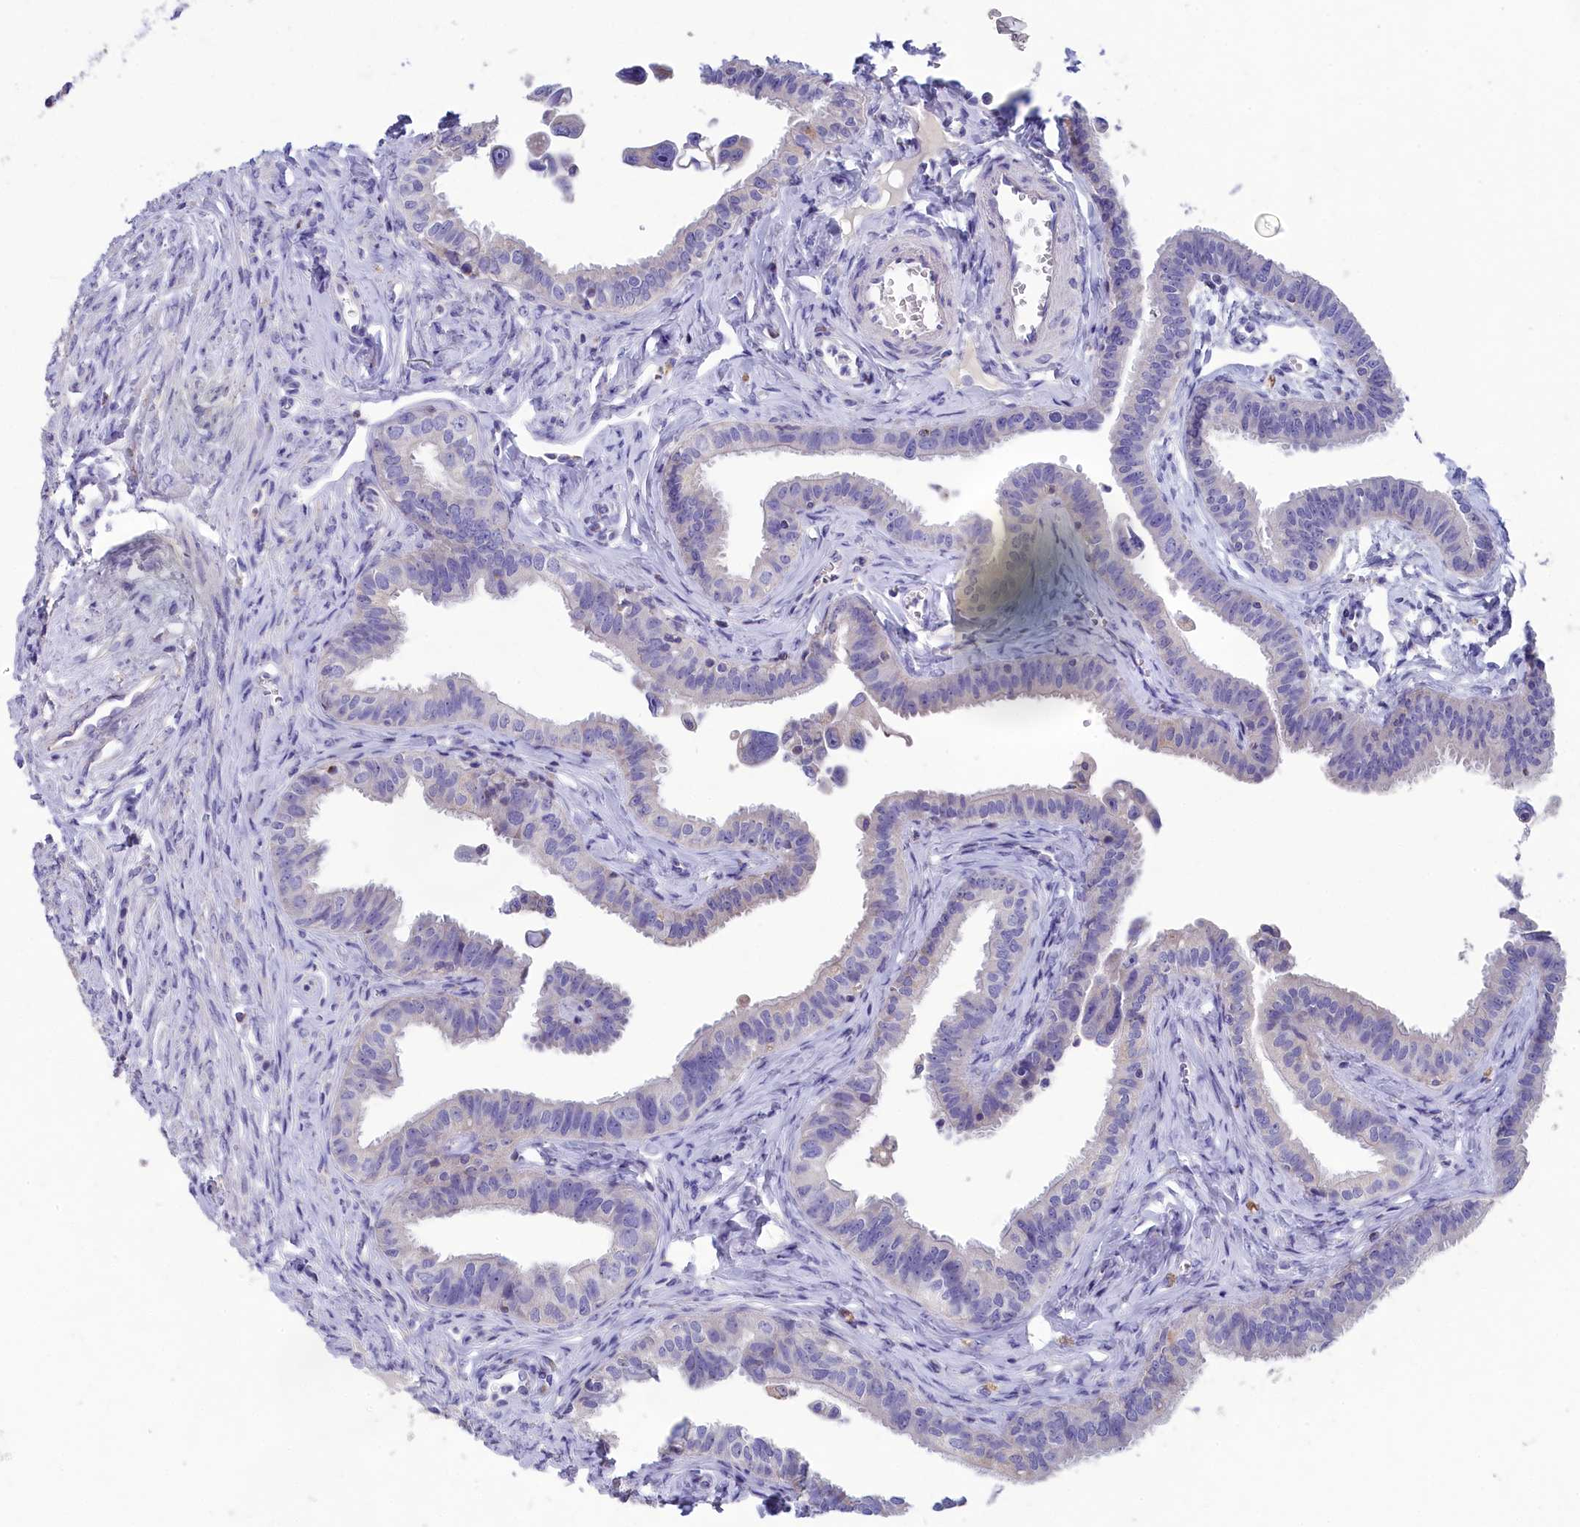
{"staining": {"intensity": "moderate", "quantity": "<25%", "location": "cytoplasmic/membranous"}, "tissue": "fallopian tube", "cell_type": "Glandular cells", "image_type": "normal", "snomed": [{"axis": "morphology", "description": "Normal tissue, NOS"}, {"axis": "morphology", "description": "Carcinoma, NOS"}, {"axis": "topography", "description": "Fallopian tube"}, {"axis": "topography", "description": "Ovary"}], "caption": "High-magnification brightfield microscopy of benign fallopian tube stained with DAB (3,3'-diaminobenzidine) (brown) and counterstained with hematoxylin (blue). glandular cells exhibit moderate cytoplasmic/membranous staining is appreciated in approximately<25% of cells.", "gene": "PRDM12", "patient": {"sex": "female", "age": 59}}